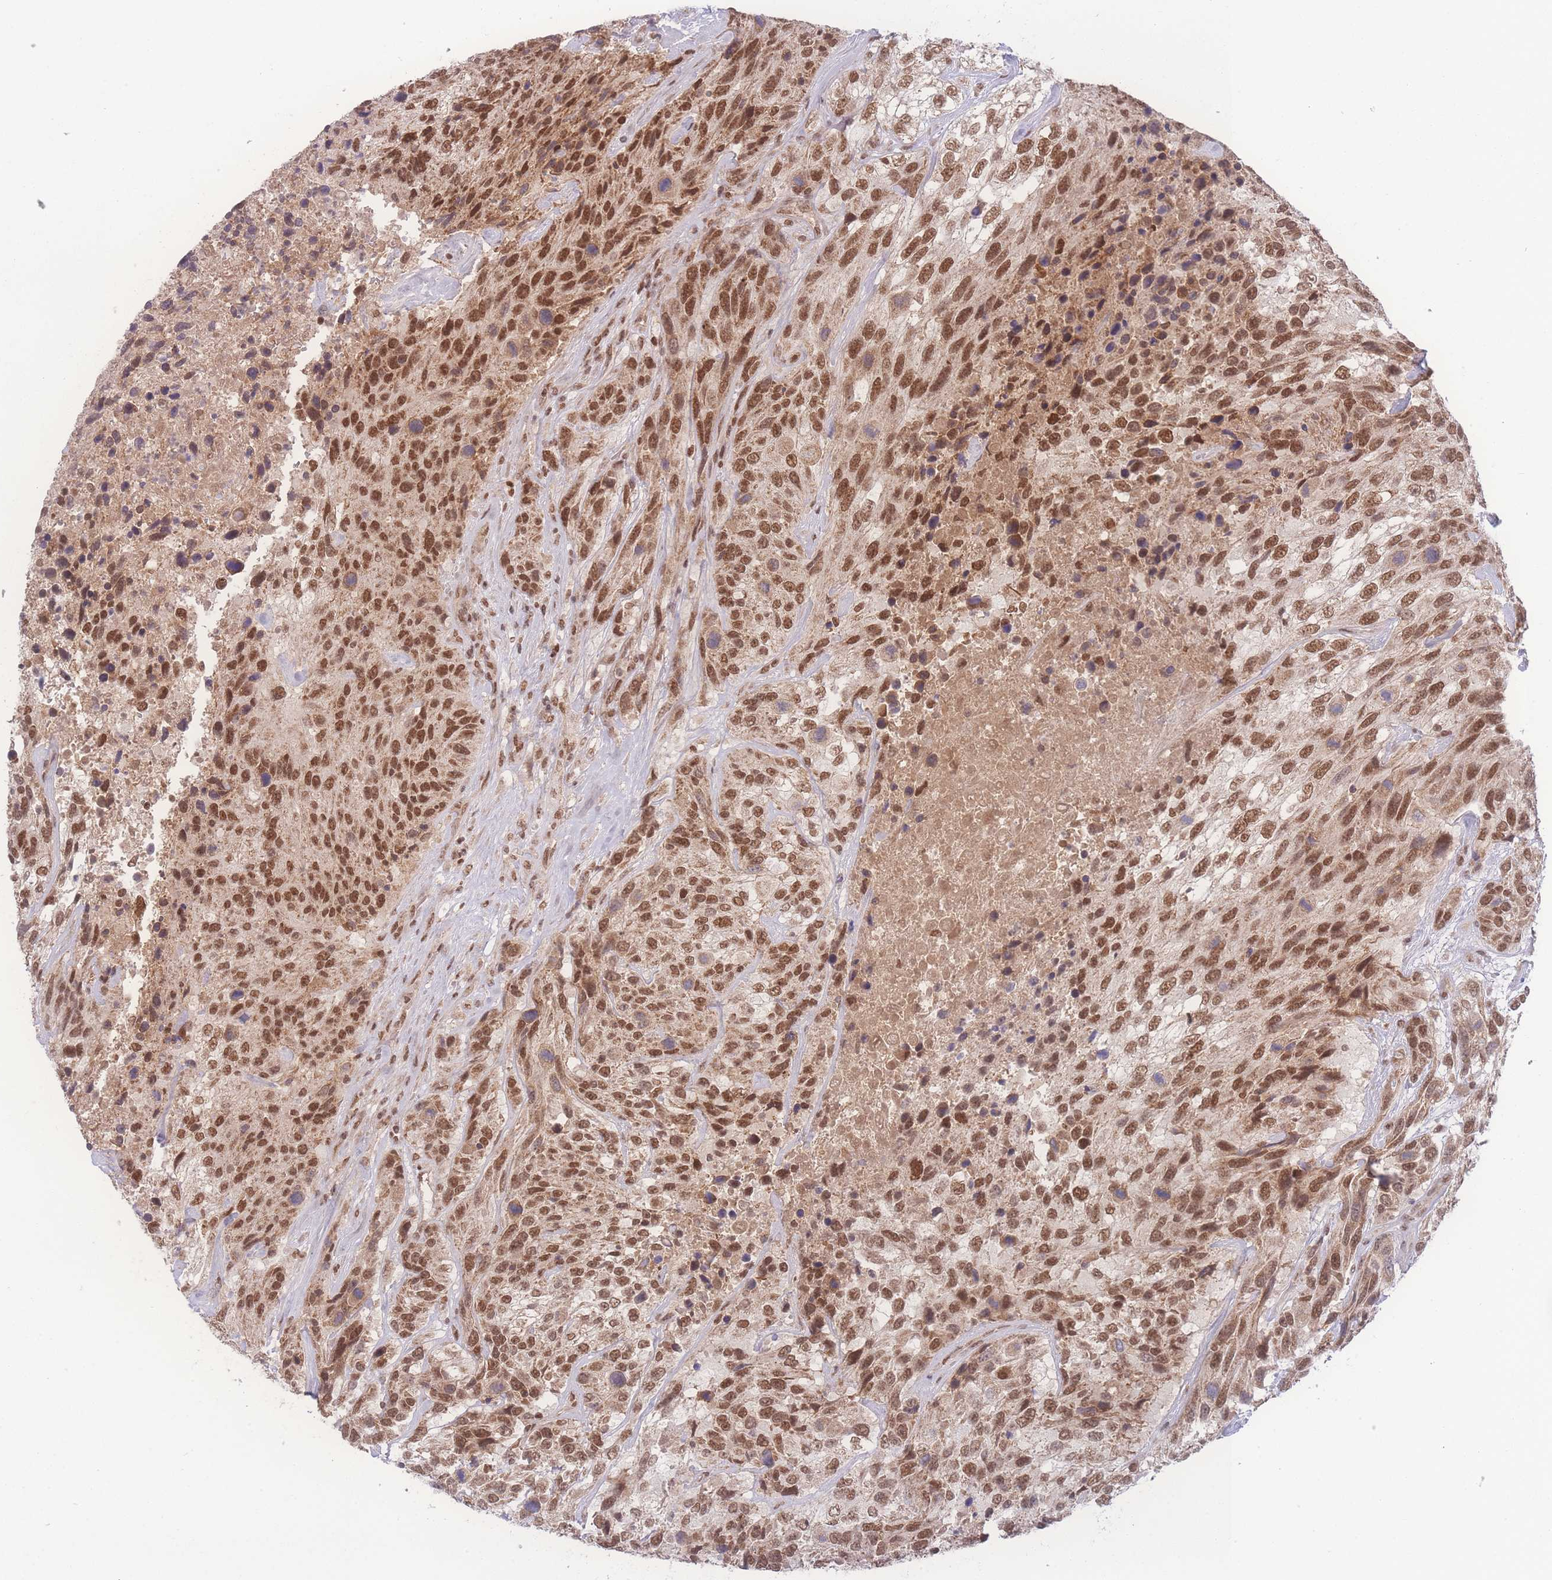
{"staining": {"intensity": "moderate", "quantity": ">75%", "location": "nuclear"}, "tissue": "urothelial cancer", "cell_type": "Tumor cells", "image_type": "cancer", "snomed": [{"axis": "morphology", "description": "Urothelial carcinoma, High grade"}, {"axis": "topography", "description": "Urinary bladder"}], "caption": "This photomicrograph exhibits urothelial carcinoma (high-grade) stained with IHC to label a protein in brown. The nuclear of tumor cells show moderate positivity for the protein. Nuclei are counter-stained blue.", "gene": "RAVER1", "patient": {"sex": "female", "age": 70}}